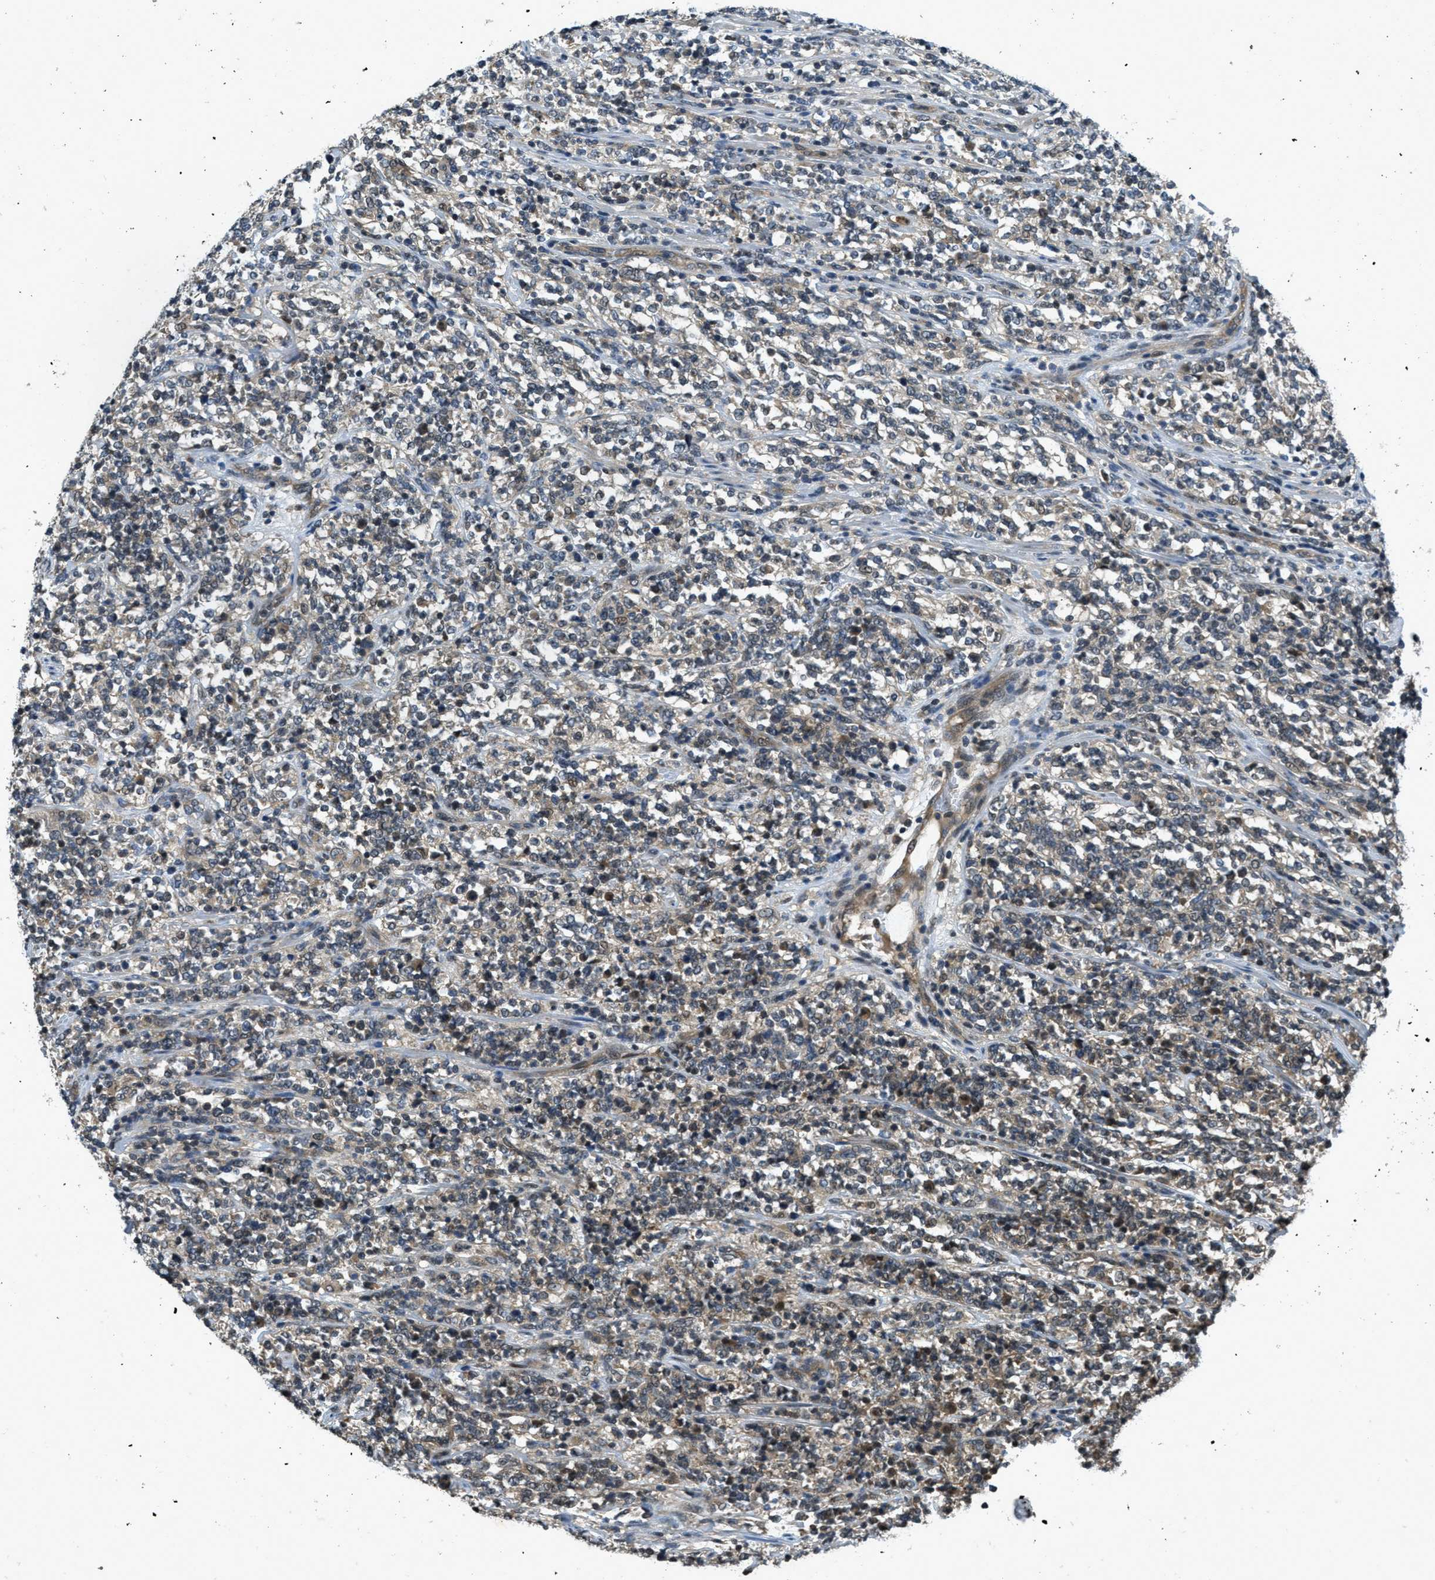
{"staining": {"intensity": "weak", "quantity": "<25%", "location": "cytoplasmic/membranous"}, "tissue": "lymphoma", "cell_type": "Tumor cells", "image_type": "cancer", "snomed": [{"axis": "morphology", "description": "Malignant lymphoma, non-Hodgkin's type, High grade"}, {"axis": "topography", "description": "Soft tissue"}], "caption": "Tumor cells are negative for protein expression in human lymphoma. The staining was performed using DAB to visualize the protein expression in brown, while the nuclei were stained in blue with hematoxylin (Magnification: 20x).", "gene": "DUSP6", "patient": {"sex": "male", "age": 18}}